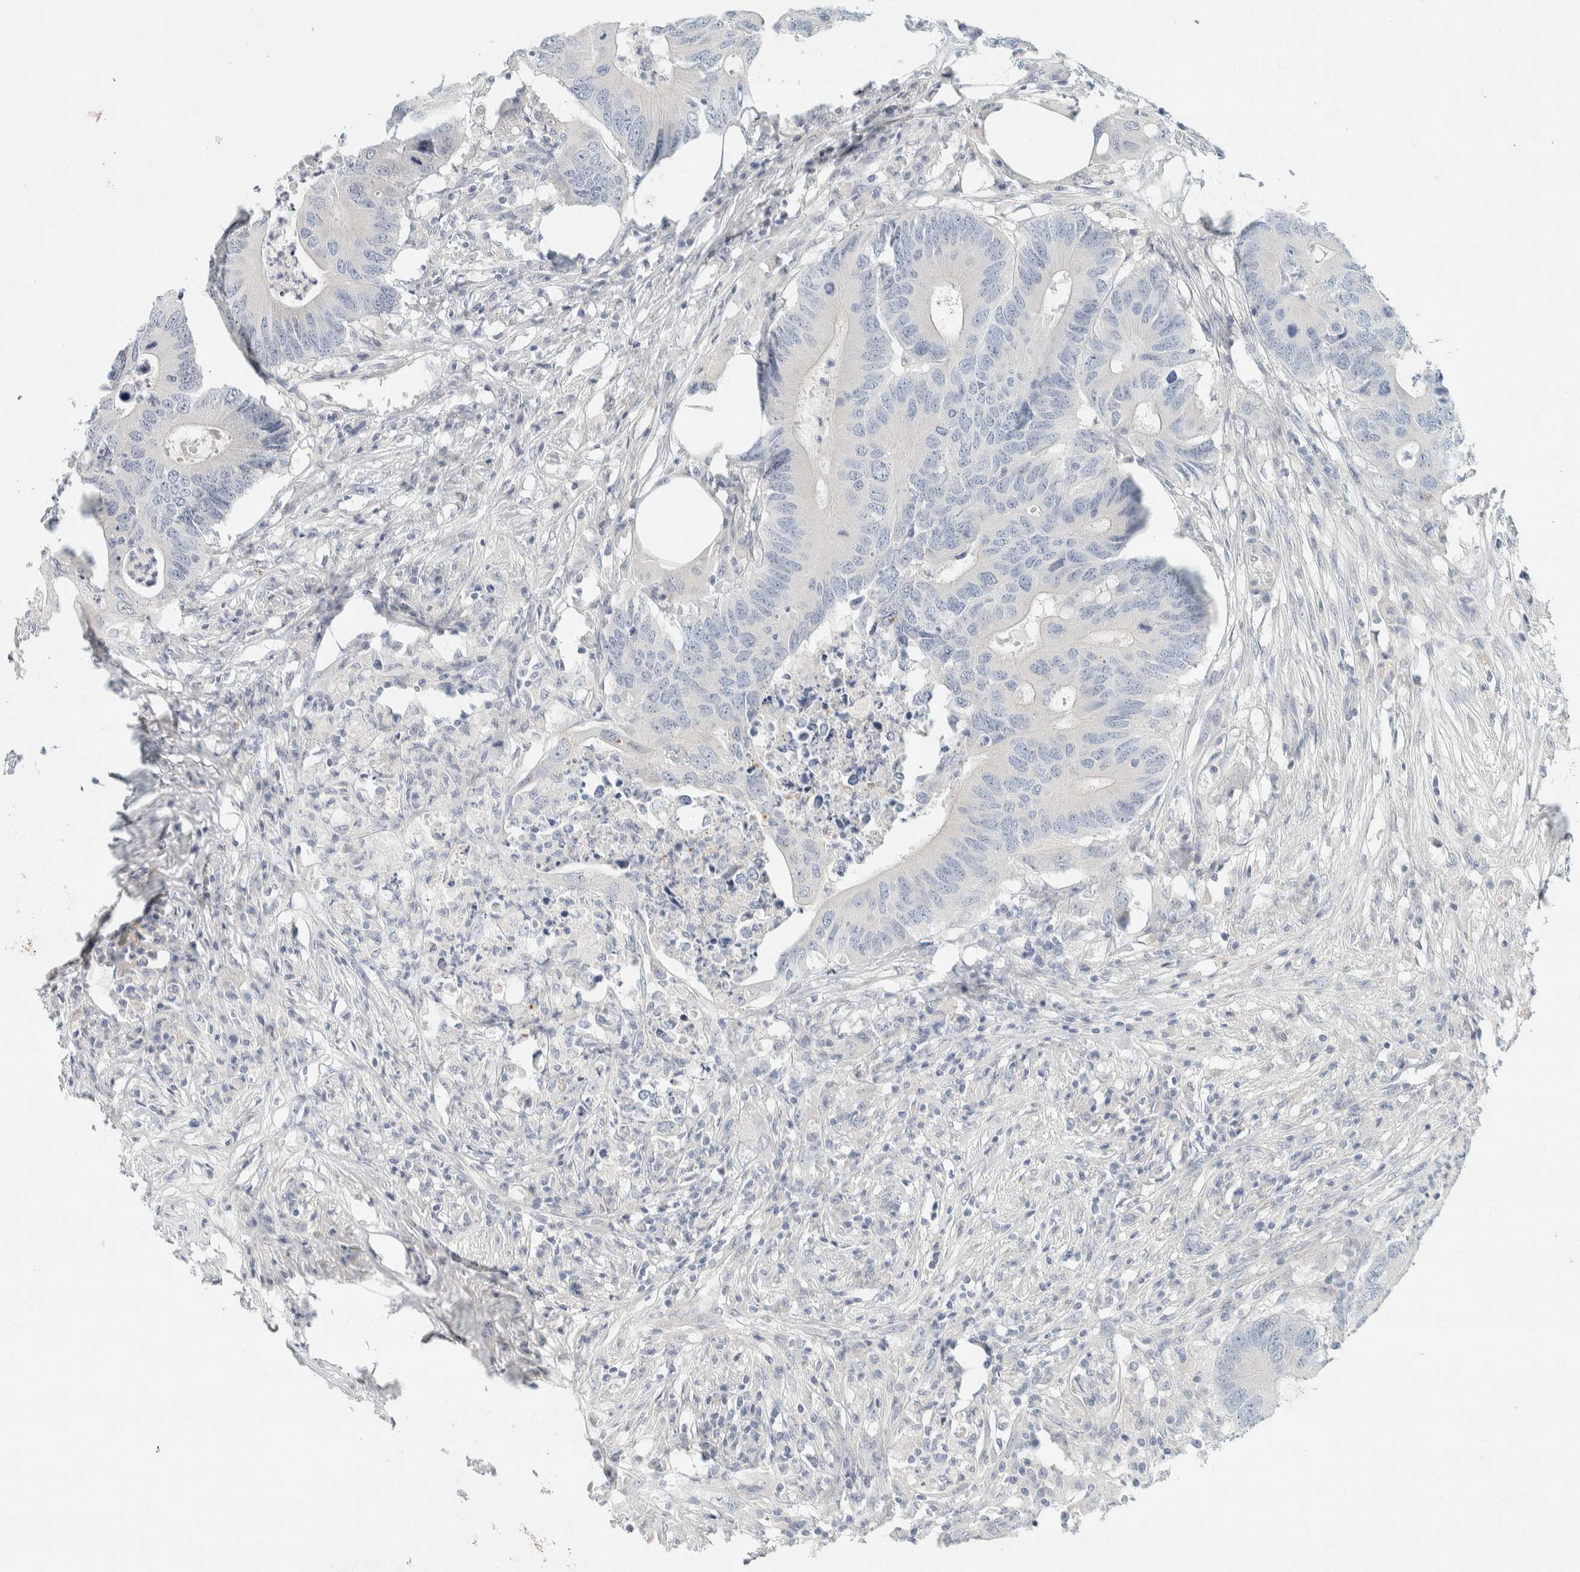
{"staining": {"intensity": "negative", "quantity": "none", "location": "none"}, "tissue": "colorectal cancer", "cell_type": "Tumor cells", "image_type": "cancer", "snomed": [{"axis": "morphology", "description": "Adenocarcinoma, NOS"}, {"axis": "topography", "description": "Colon"}], "caption": "Immunohistochemical staining of colorectal cancer shows no significant positivity in tumor cells.", "gene": "ALOX12B", "patient": {"sex": "male", "age": 71}}